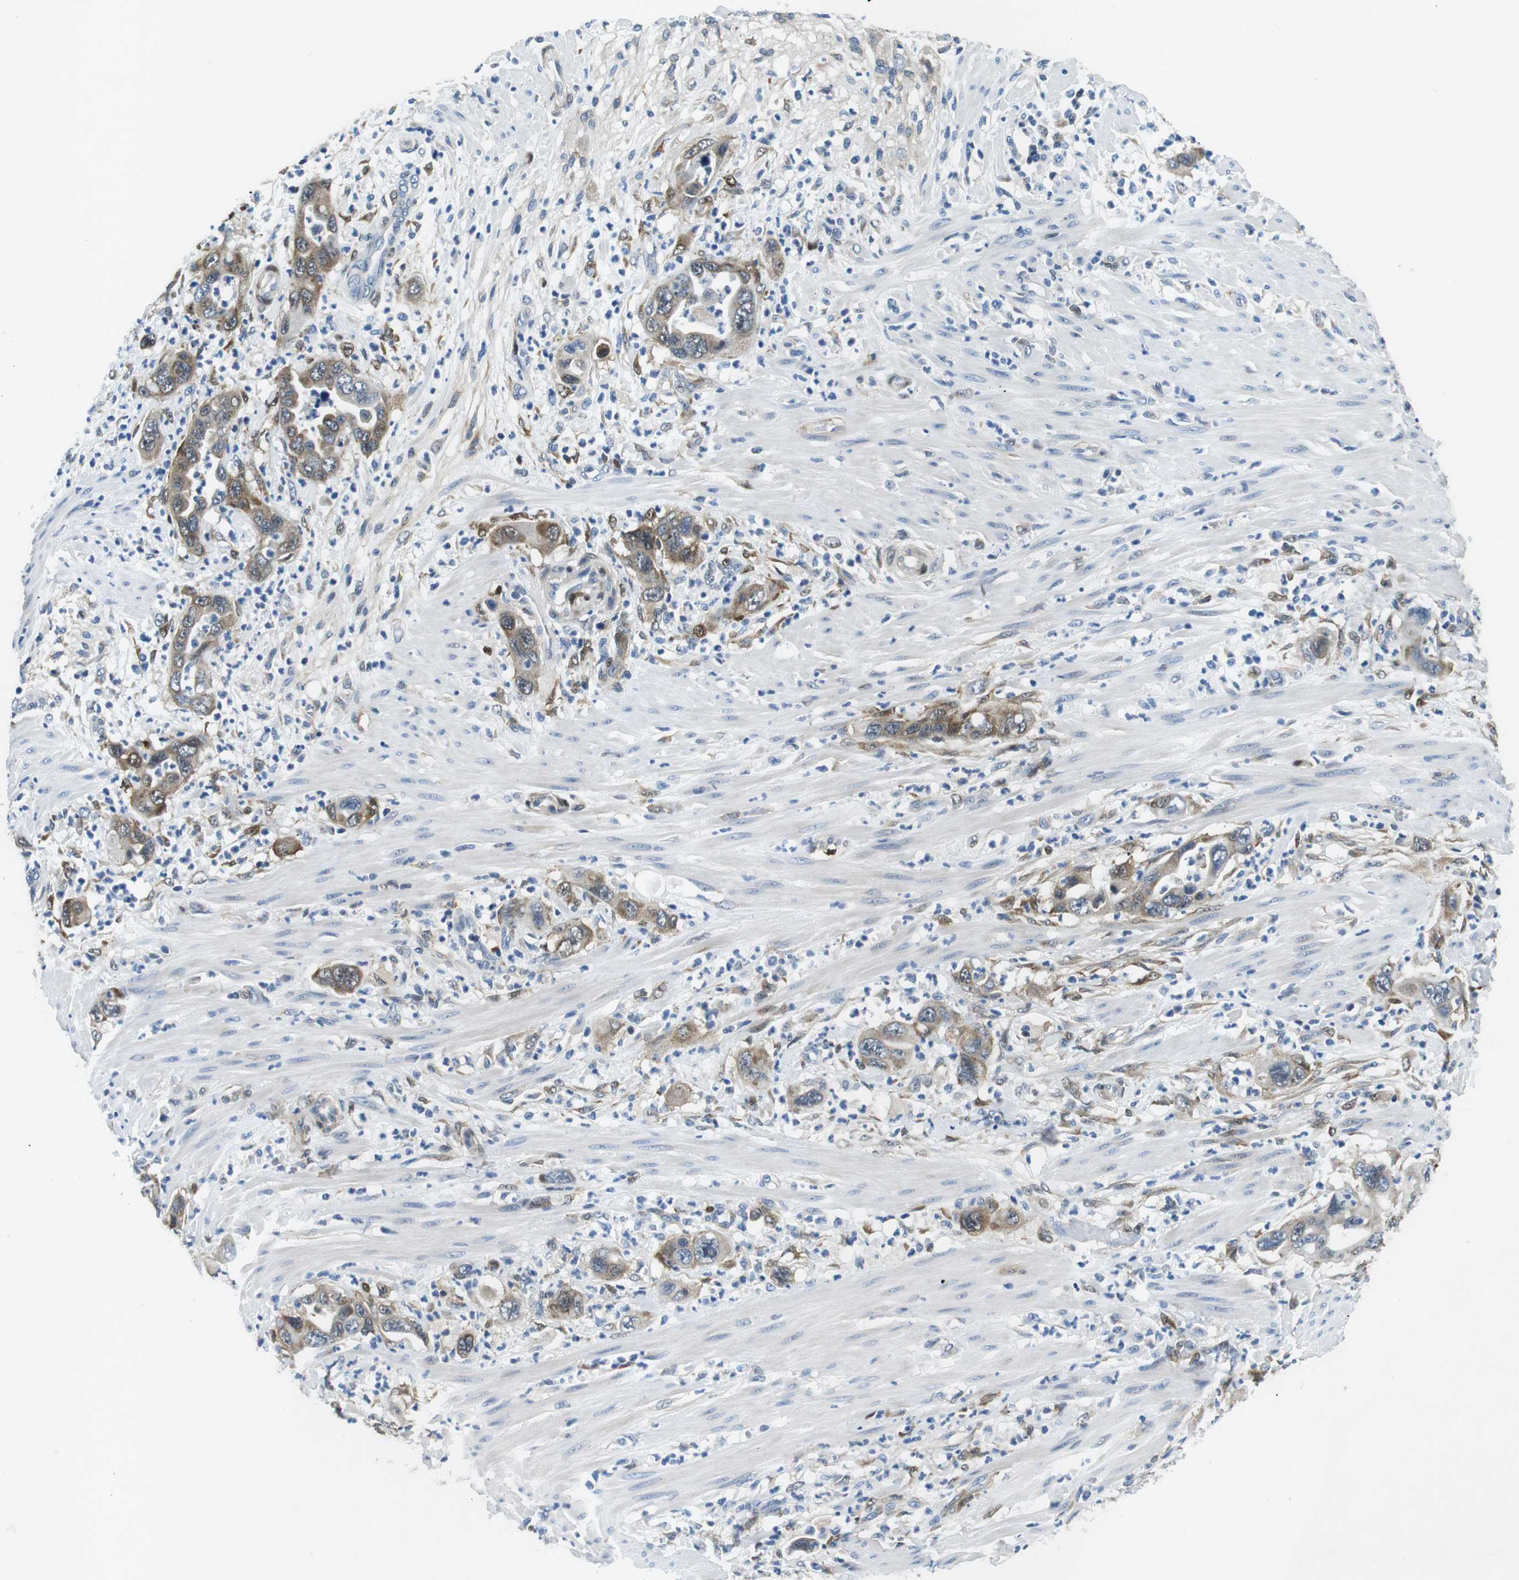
{"staining": {"intensity": "moderate", "quantity": "25%-75%", "location": "cytoplasmic/membranous"}, "tissue": "pancreatic cancer", "cell_type": "Tumor cells", "image_type": "cancer", "snomed": [{"axis": "morphology", "description": "Adenocarcinoma, NOS"}, {"axis": "topography", "description": "Pancreas"}], "caption": "This photomicrograph exhibits IHC staining of human pancreatic cancer, with medium moderate cytoplasmic/membranous positivity in approximately 25%-75% of tumor cells.", "gene": "PHLDA1", "patient": {"sex": "female", "age": 71}}